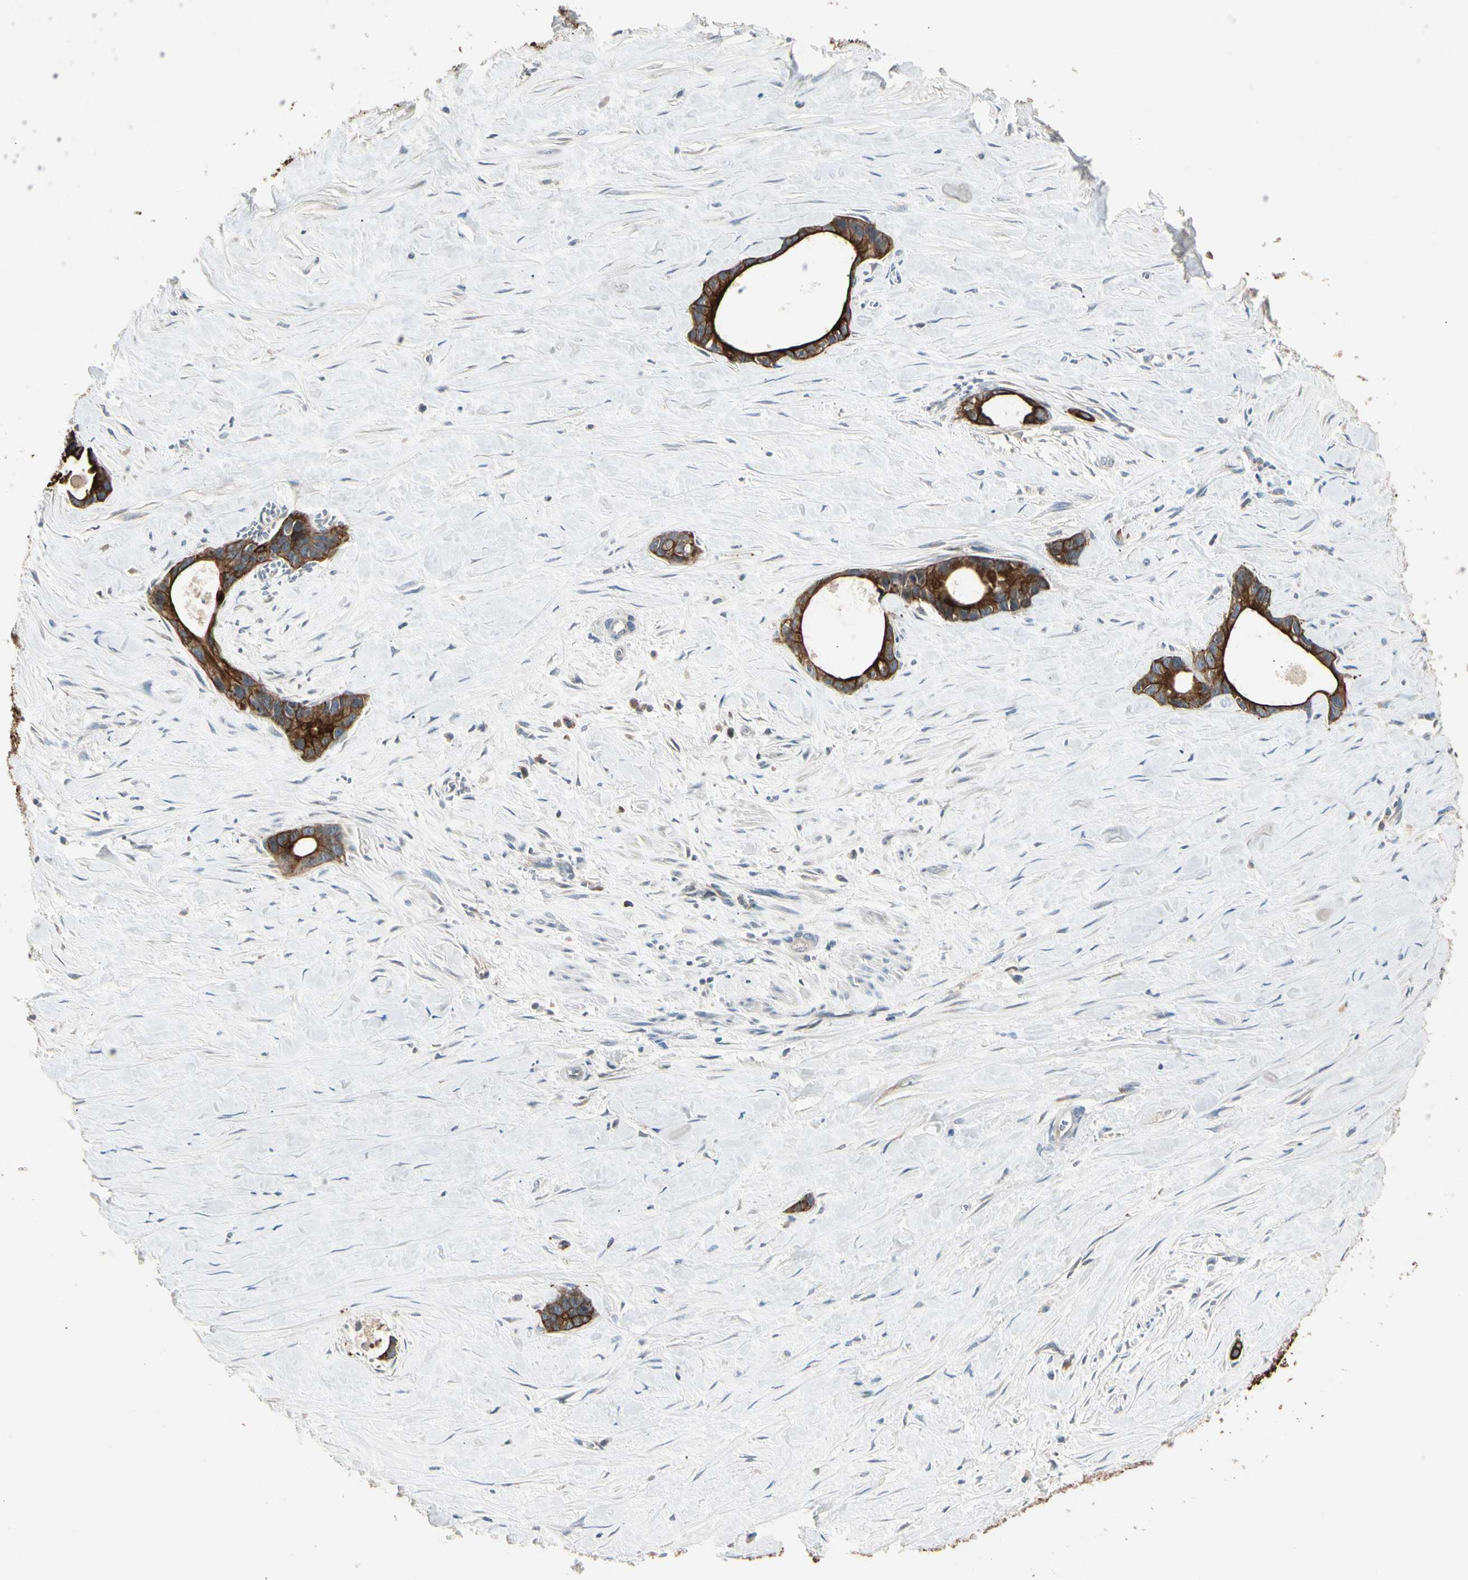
{"staining": {"intensity": "strong", "quantity": ">75%", "location": "cytoplasmic/membranous"}, "tissue": "liver cancer", "cell_type": "Tumor cells", "image_type": "cancer", "snomed": [{"axis": "morphology", "description": "Cholangiocarcinoma"}, {"axis": "topography", "description": "Liver"}], "caption": "Liver cancer (cholangiocarcinoma) stained with a brown dye reveals strong cytoplasmic/membranous positive positivity in about >75% of tumor cells.", "gene": "SKIL", "patient": {"sex": "female", "age": 55}}